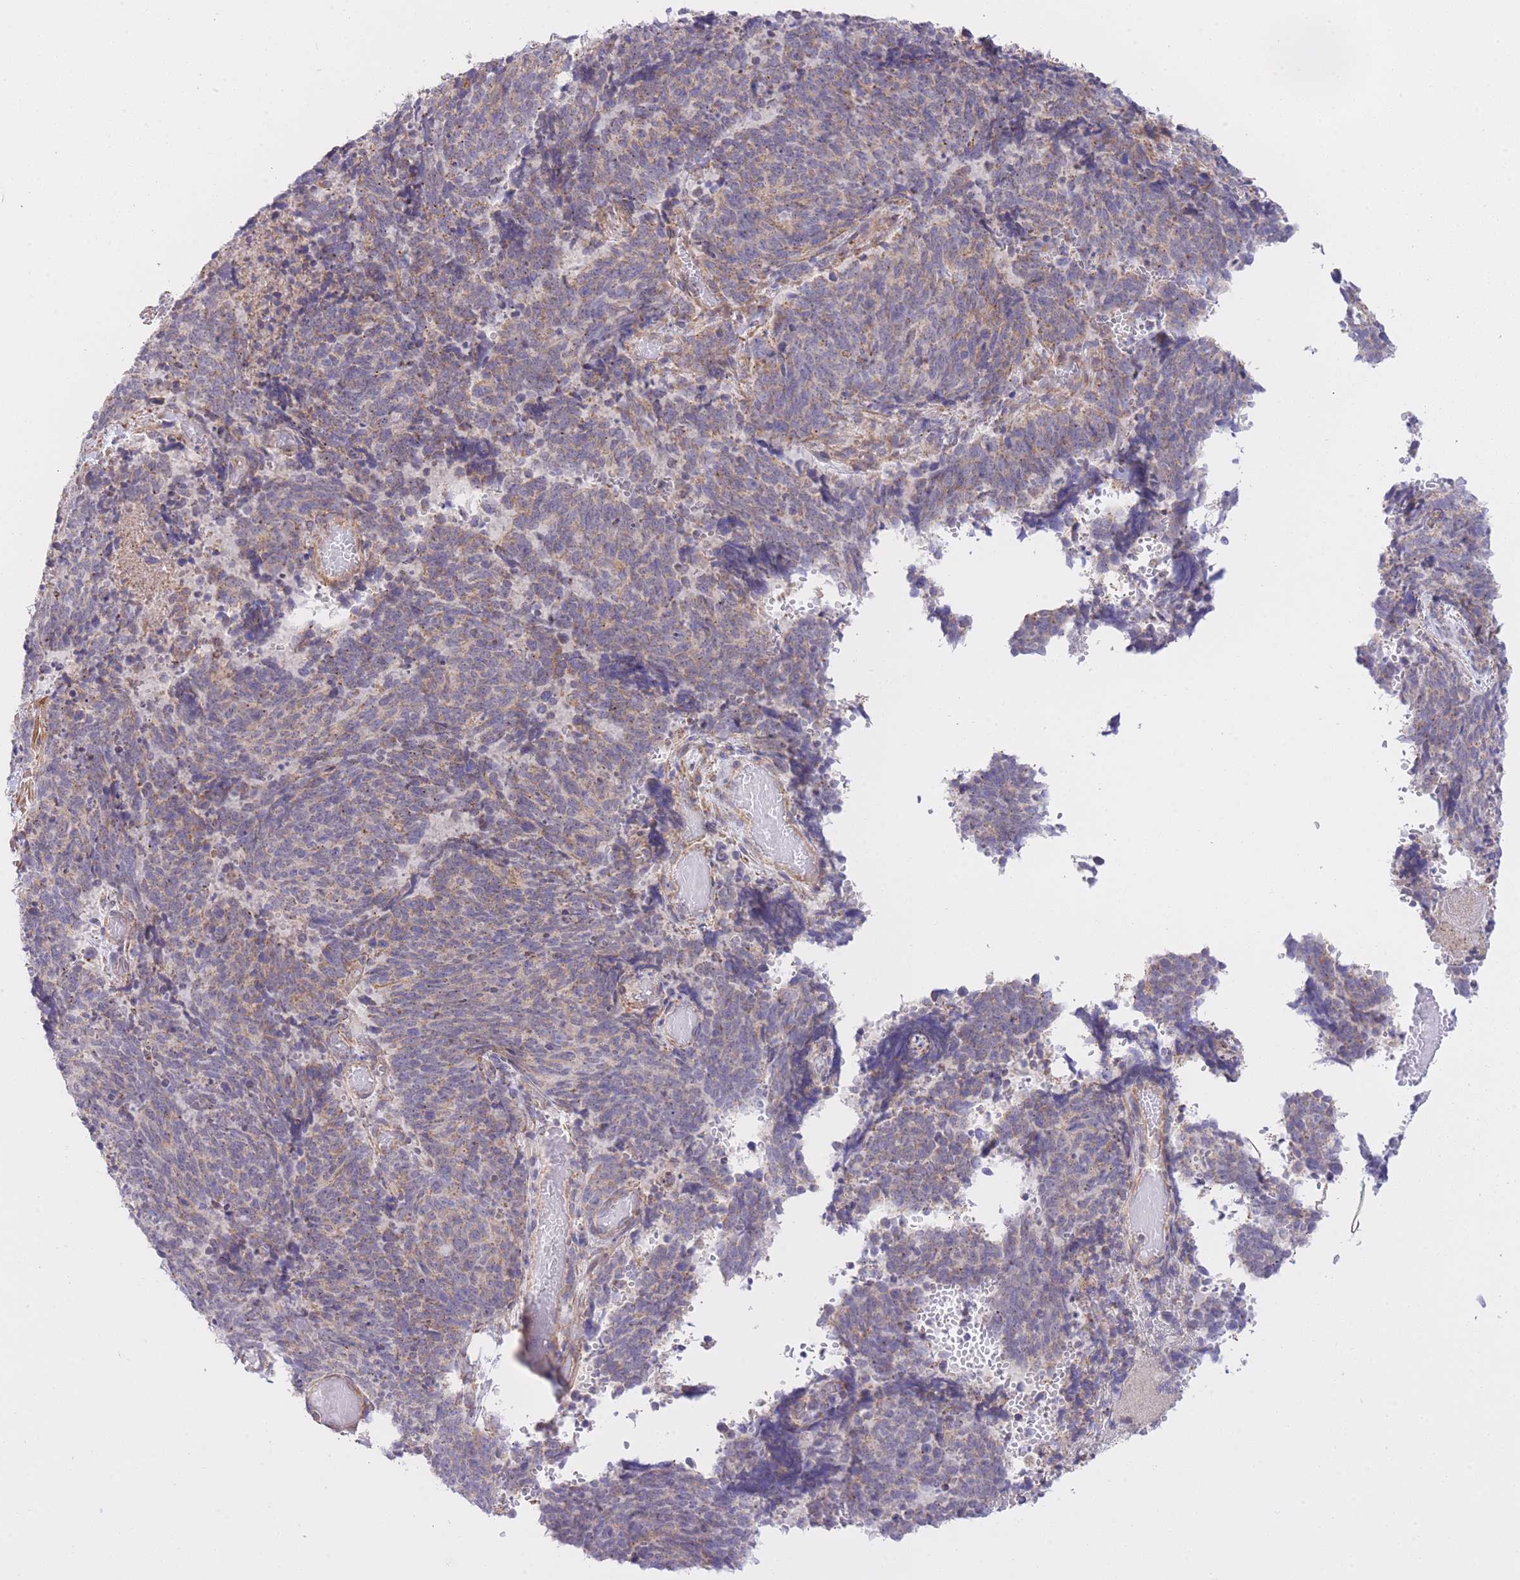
{"staining": {"intensity": "weak", "quantity": "25%-75%", "location": "cytoplasmic/membranous"}, "tissue": "cervical cancer", "cell_type": "Tumor cells", "image_type": "cancer", "snomed": [{"axis": "morphology", "description": "Squamous cell carcinoma, NOS"}, {"axis": "topography", "description": "Cervix"}], "caption": "Protein expression analysis of human cervical cancer reveals weak cytoplasmic/membranous positivity in approximately 25%-75% of tumor cells.", "gene": "CTBP1", "patient": {"sex": "female", "age": 29}}